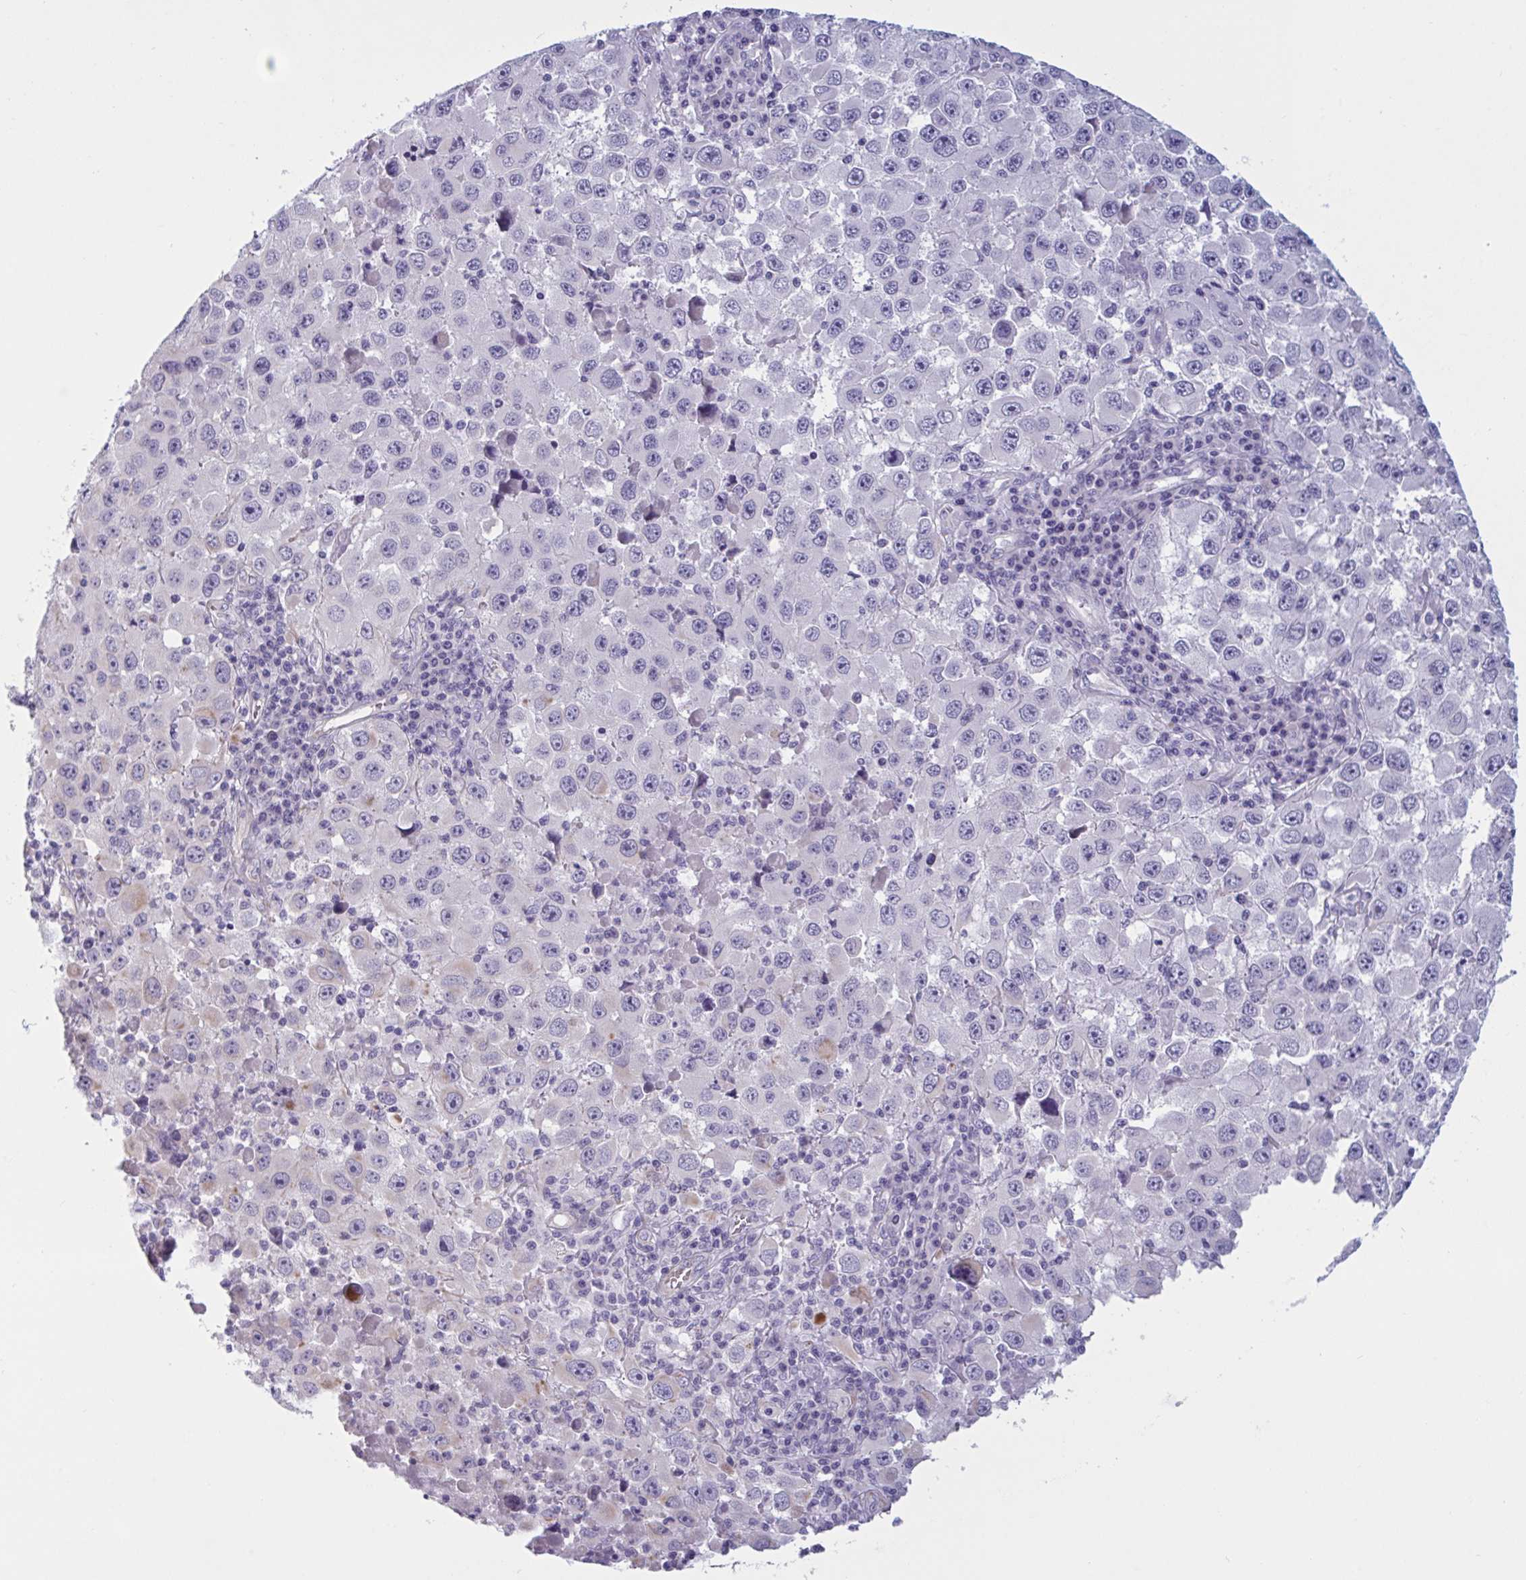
{"staining": {"intensity": "negative", "quantity": "none", "location": "none"}, "tissue": "melanoma", "cell_type": "Tumor cells", "image_type": "cancer", "snomed": [{"axis": "morphology", "description": "Malignant melanoma, Metastatic site"}, {"axis": "topography", "description": "Lymph node"}], "caption": "Immunohistochemistry histopathology image of neoplastic tissue: melanoma stained with DAB (3,3'-diaminobenzidine) displays no significant protein staining in tumor cells.", "gene": "OR1L3", "patient": {"sex": "female", "age": 67}}